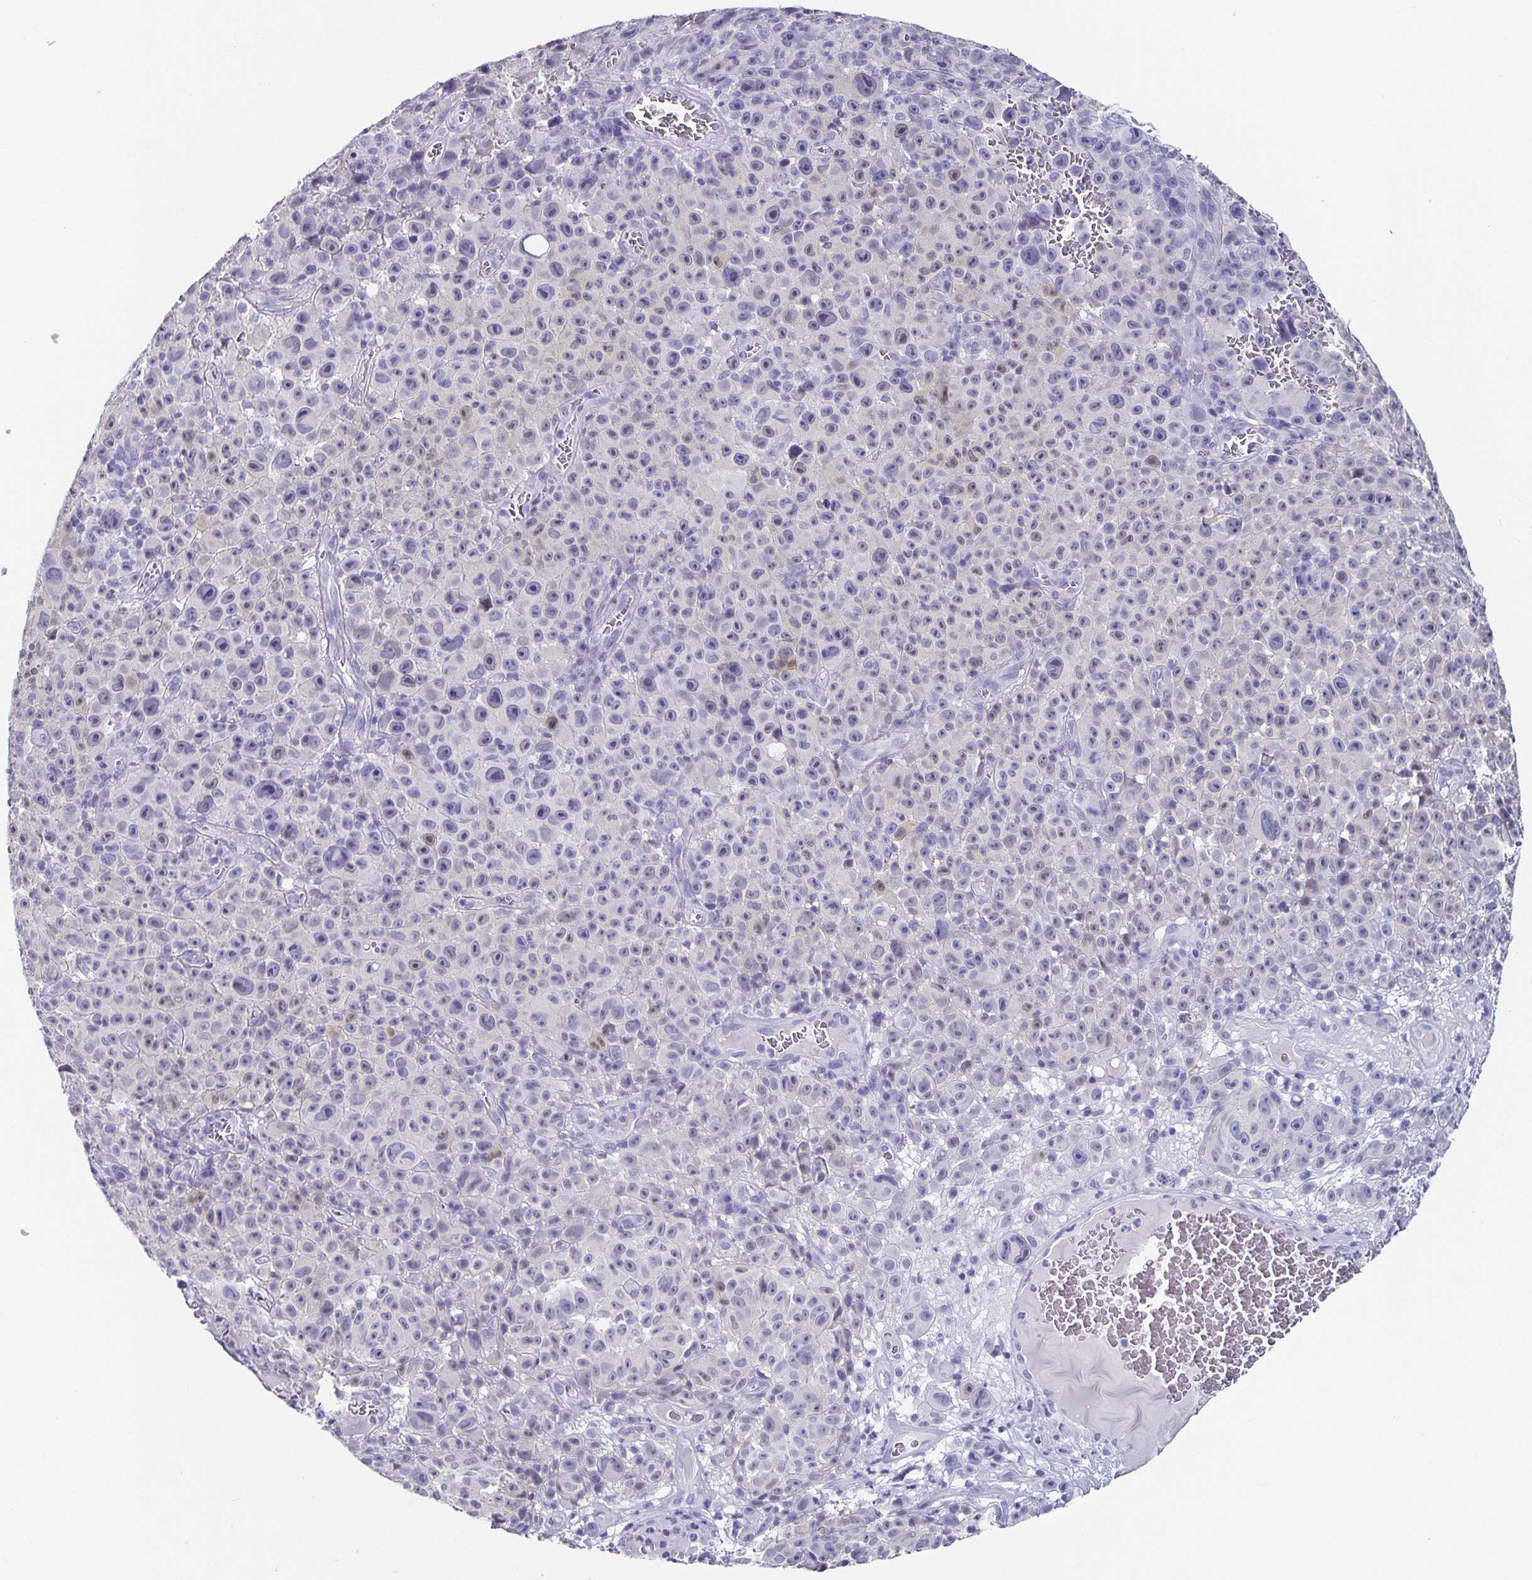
{"staining": {"intensity": "negative", "quantity": "none", "location": "none"}, "tissue": "melanoma", "cell_type": "Tumor cells", "image_type": "cancer", "snomed": [{"axis": "morphology", "description": "Malignant melanoma, NOS"}, {"axis": "topography", "description": "Skin"}], "caption": "A high-resolution histopathology image shows IHC staining of melanoma, which exhibits no significant positivity in tumor cells.", "gene": "CHGA", "patient": {"sex": "female", "age": 82}}